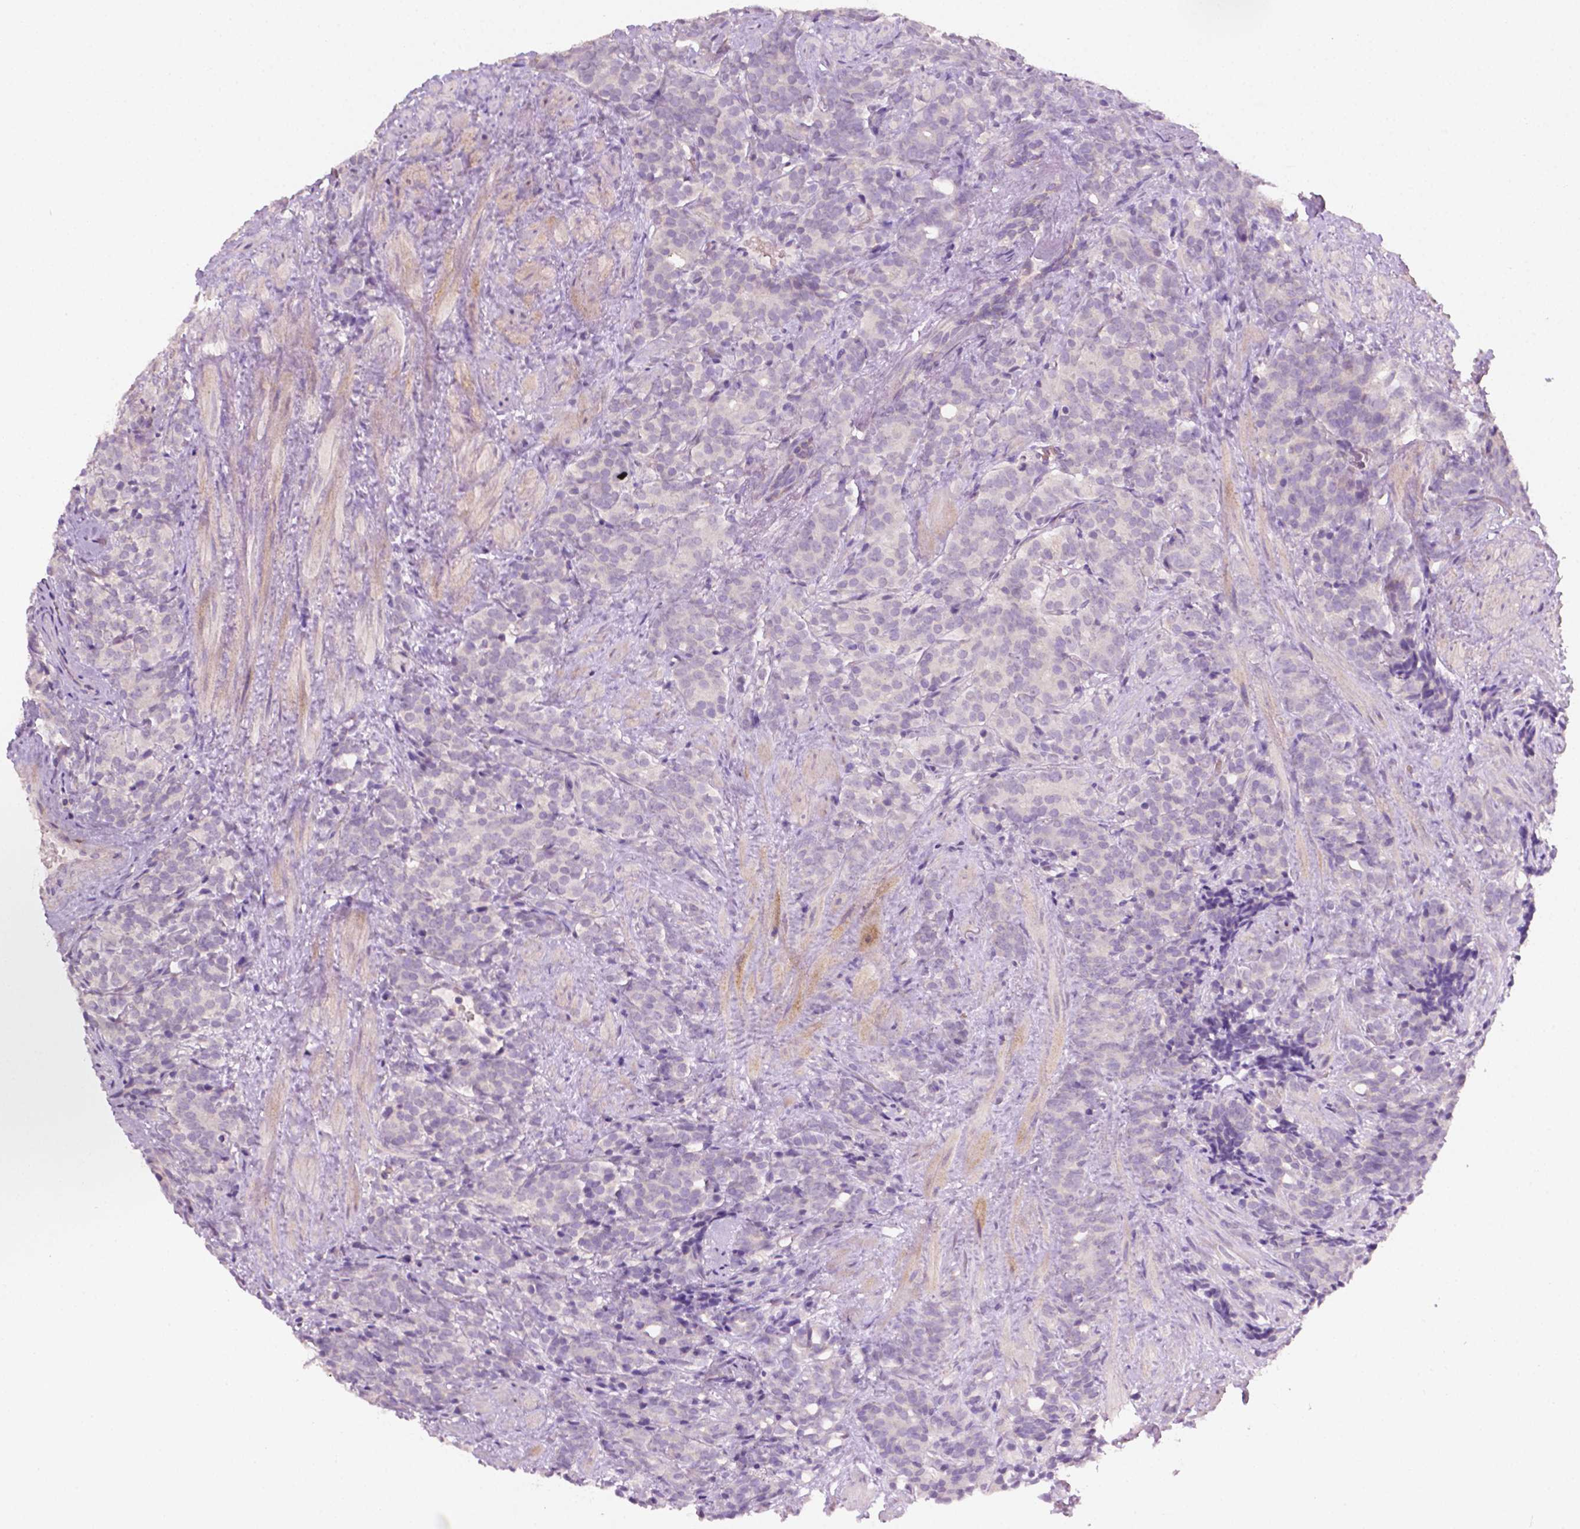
{"staining": {"intensity": "negative", "quantity": "none", "location": "none"}, "tissue": "prostate cancer", "cell_type": "Tumor cells", "image_type": "cancer", "snomed": [{"axis": "morphology", "description": "Adenocarcinoma, High grade"}, {"axis": "topography", "description": "Prostate"}], "caption": "Tumor cells show no significant protein expression in high-grade adenocarcinoma (prostate).", "gene": "EGFR", "patient": {"sex": "male", "age": 84}}